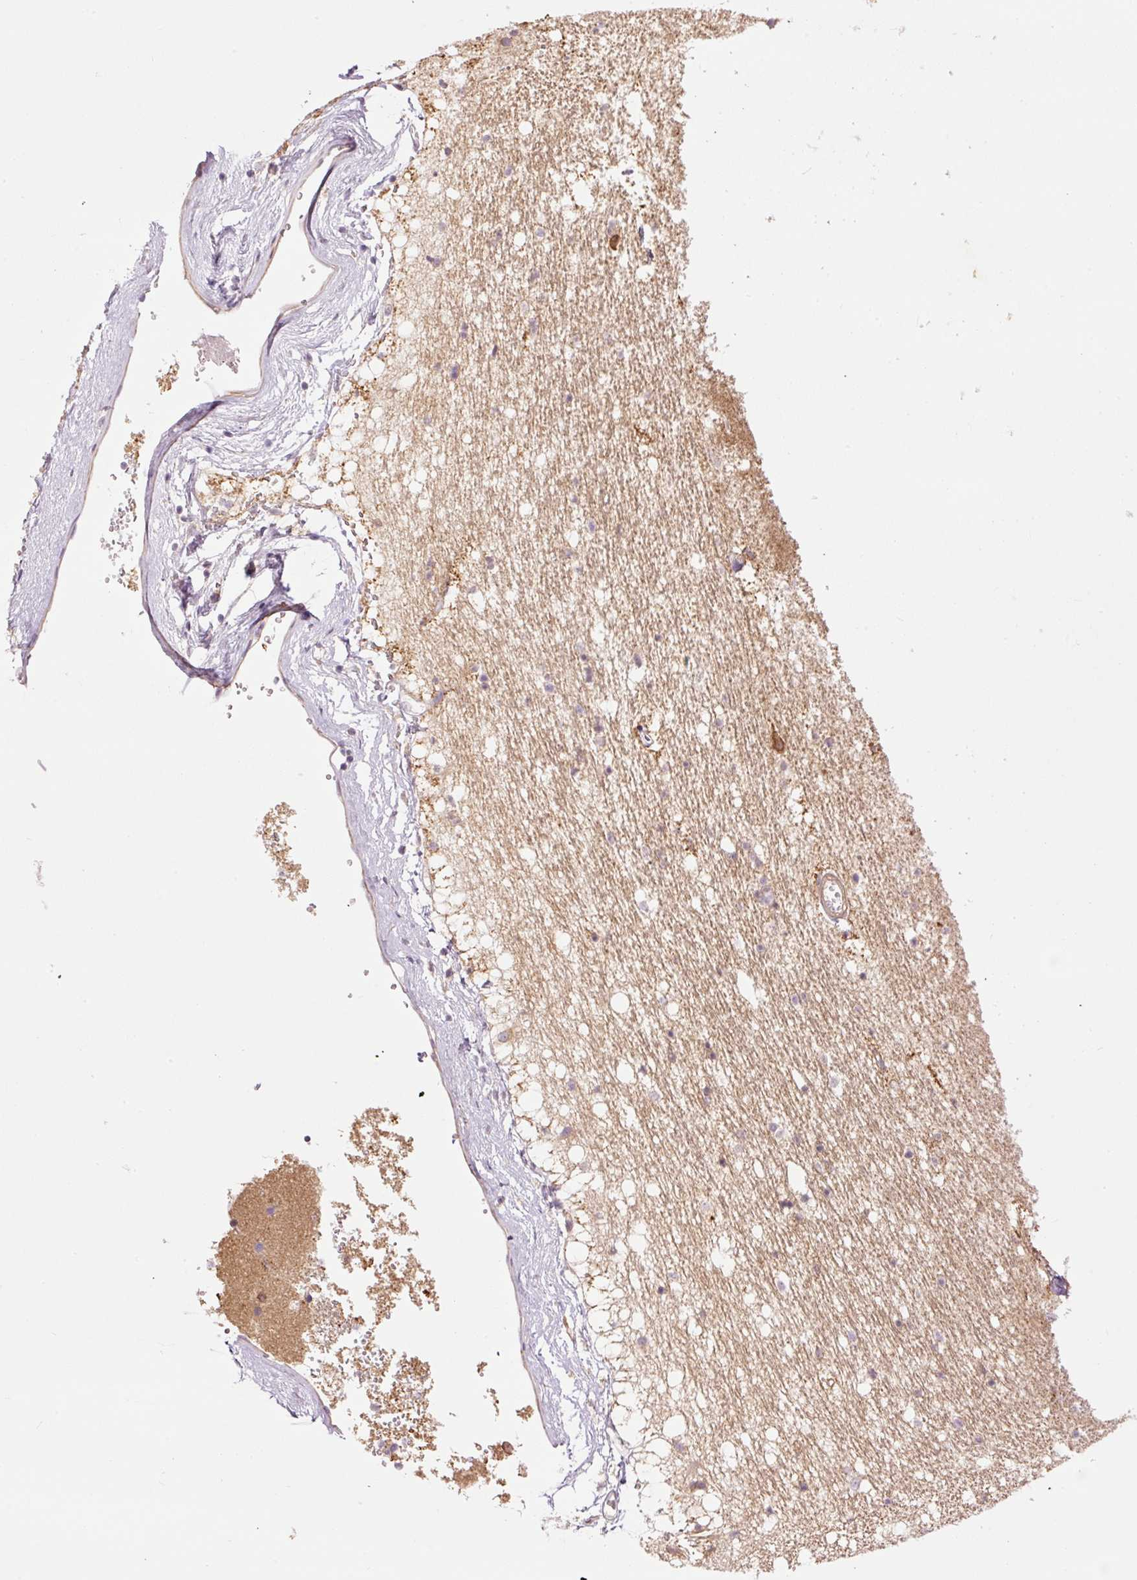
{"staining": {"intensity": "moderate", "quantity": "25%-75%", "location": "cytoplasmic/membranous"}, "tissue": "caudate", "cell_type": "Glial cells", "image_type": "normal", "snomed": [{"axis": "morphology", "description": "Normal tissue, NOS"}, {"axis": "topography", "description": "Lateral ventricle wall"}], "caption": "Unremarkable caudate exhibits moderate cytoplasmic/membranous expression in approximately 25%-75% of glial cells (DAB = brown stain, brightfield microscopy at high magnification)..", "gene": "SLC29A3", "patient": {"sex": "male", "age": 37}}